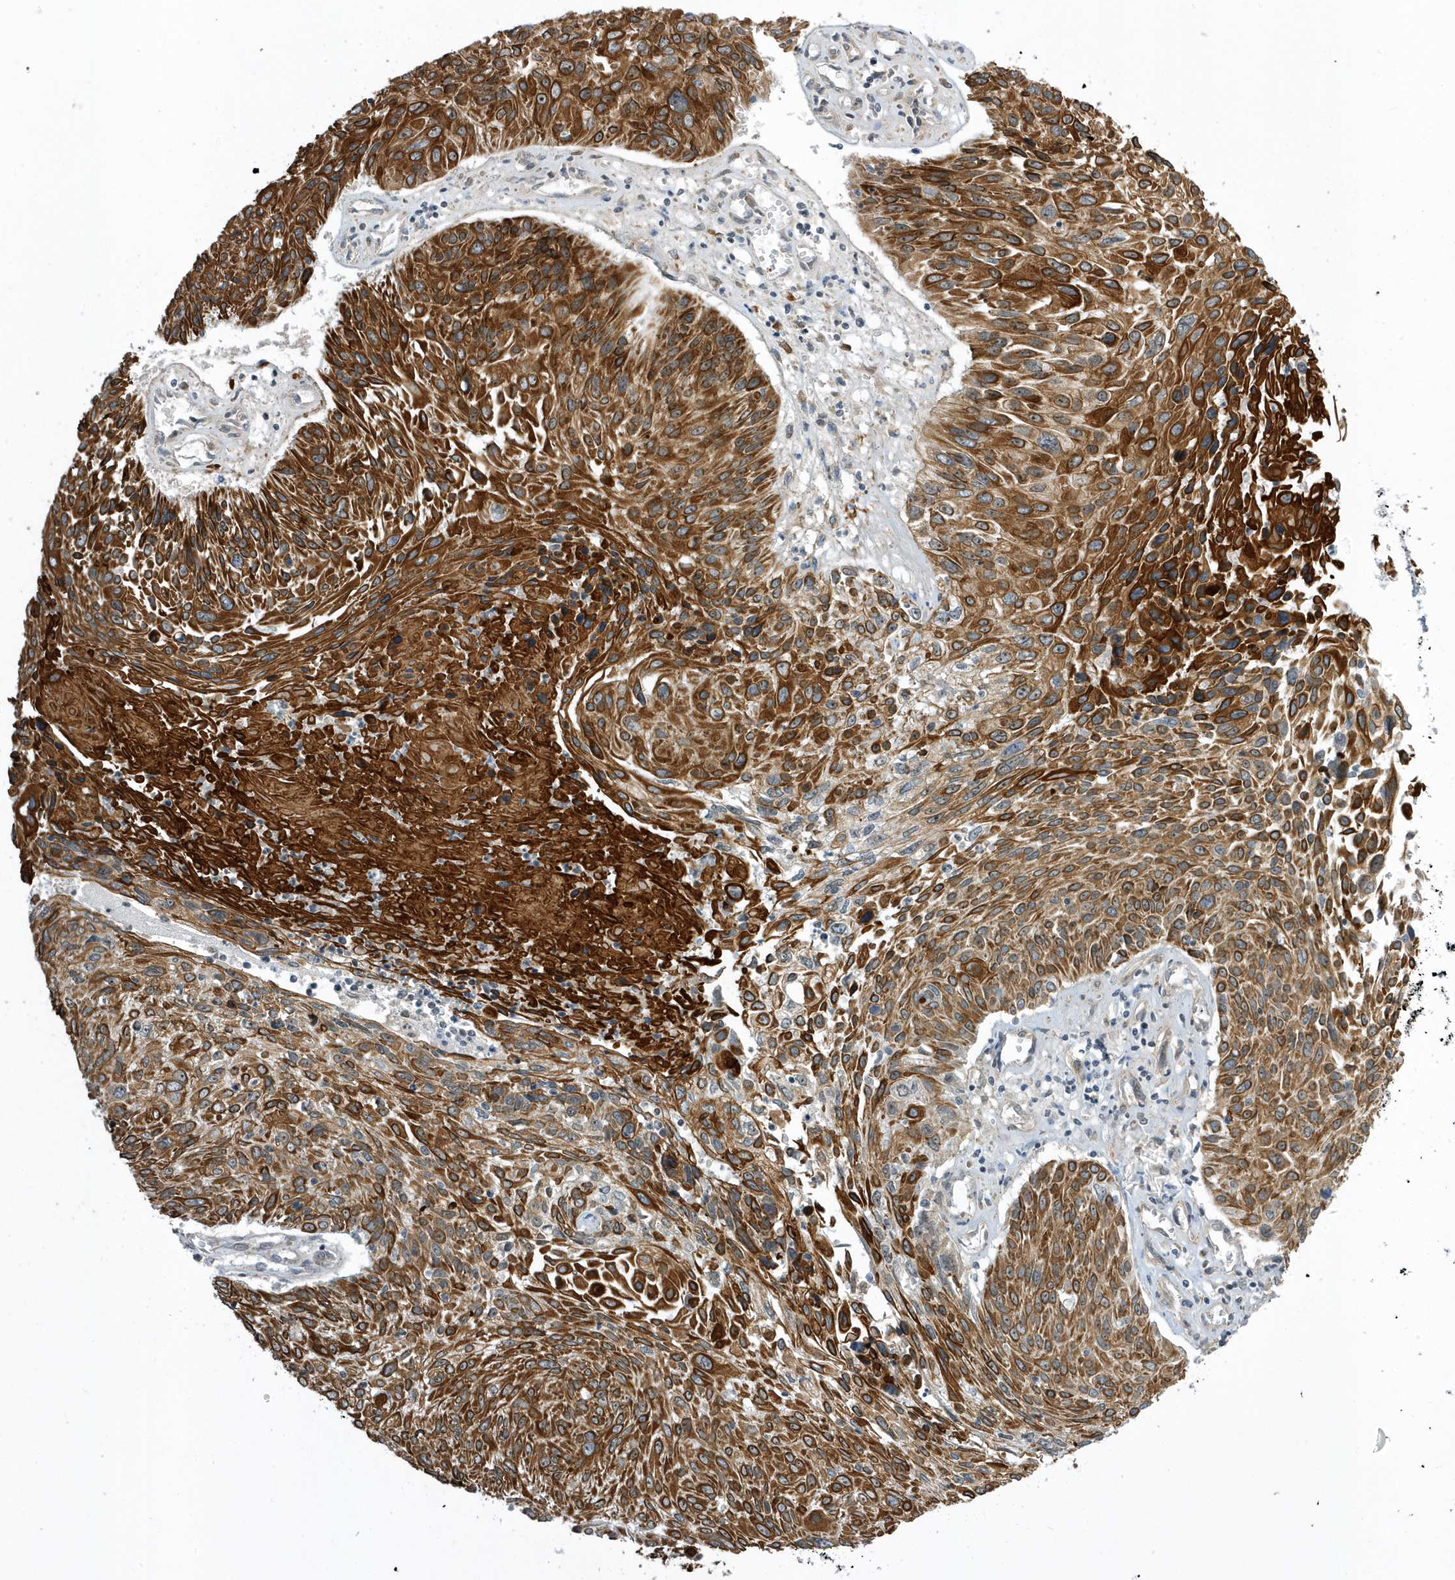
{"staining": {"intensity": "moderate", "quantity": ">75%", "location": "cytoplasmic/membranous"}, "tissue": "cervical cancer", "cell_type": "Tumor cells", "image_type": "cancer", "snomed": [{"axis": "morphology", "description": "Squamous cell carcinoma, NOS"}, {"axis": "topography", "description": "Cervix"}], "caption": "The immunohistochemical stain shows moderate cytoplasmic/membranous expression in tumor cells of cervical squamous cell carcinoma tissue.", "gene": "ZNF740", "patient": {"sex": "female", "age": 51}}